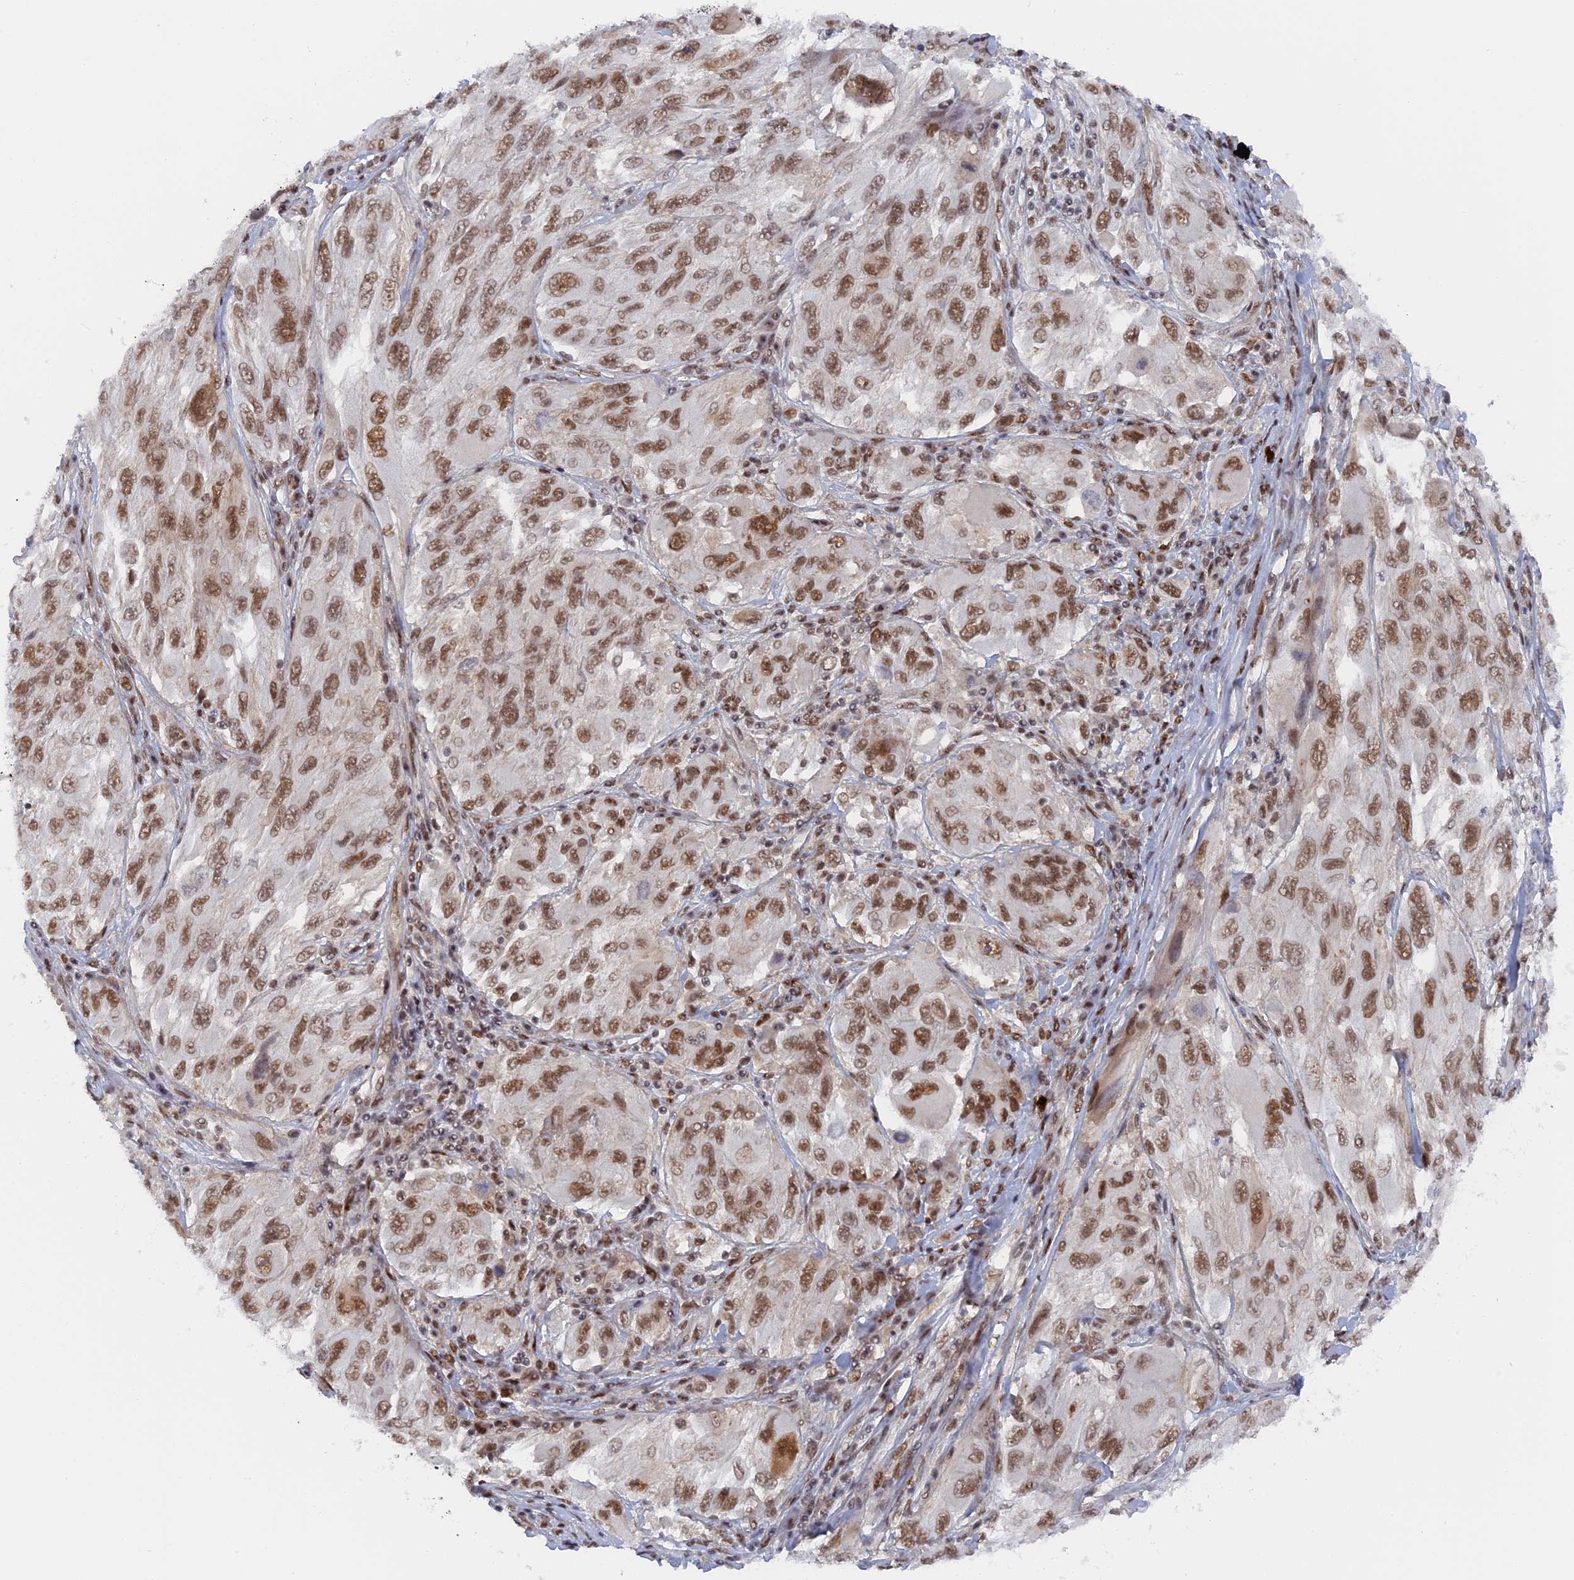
{"staining": {"intensity": "moderate", "quantity": ">75%", "location": "nuclear"}, "tissue": "melanoma", "cell_type": "Tumor cells", "image_type": "cancer", "snomed": [{"axis": "morphology", "description": "Malignant melanoma, NOS"}, {"axis": "topography", "description": "Skin"}], "caption": "Protein analysis of melanoma tissue exhibits moderate nuclear positivity in approximately >75% of tumor cells.", "gene": "CCDC85A", "patient": {"sex": "female", "age": 91}}